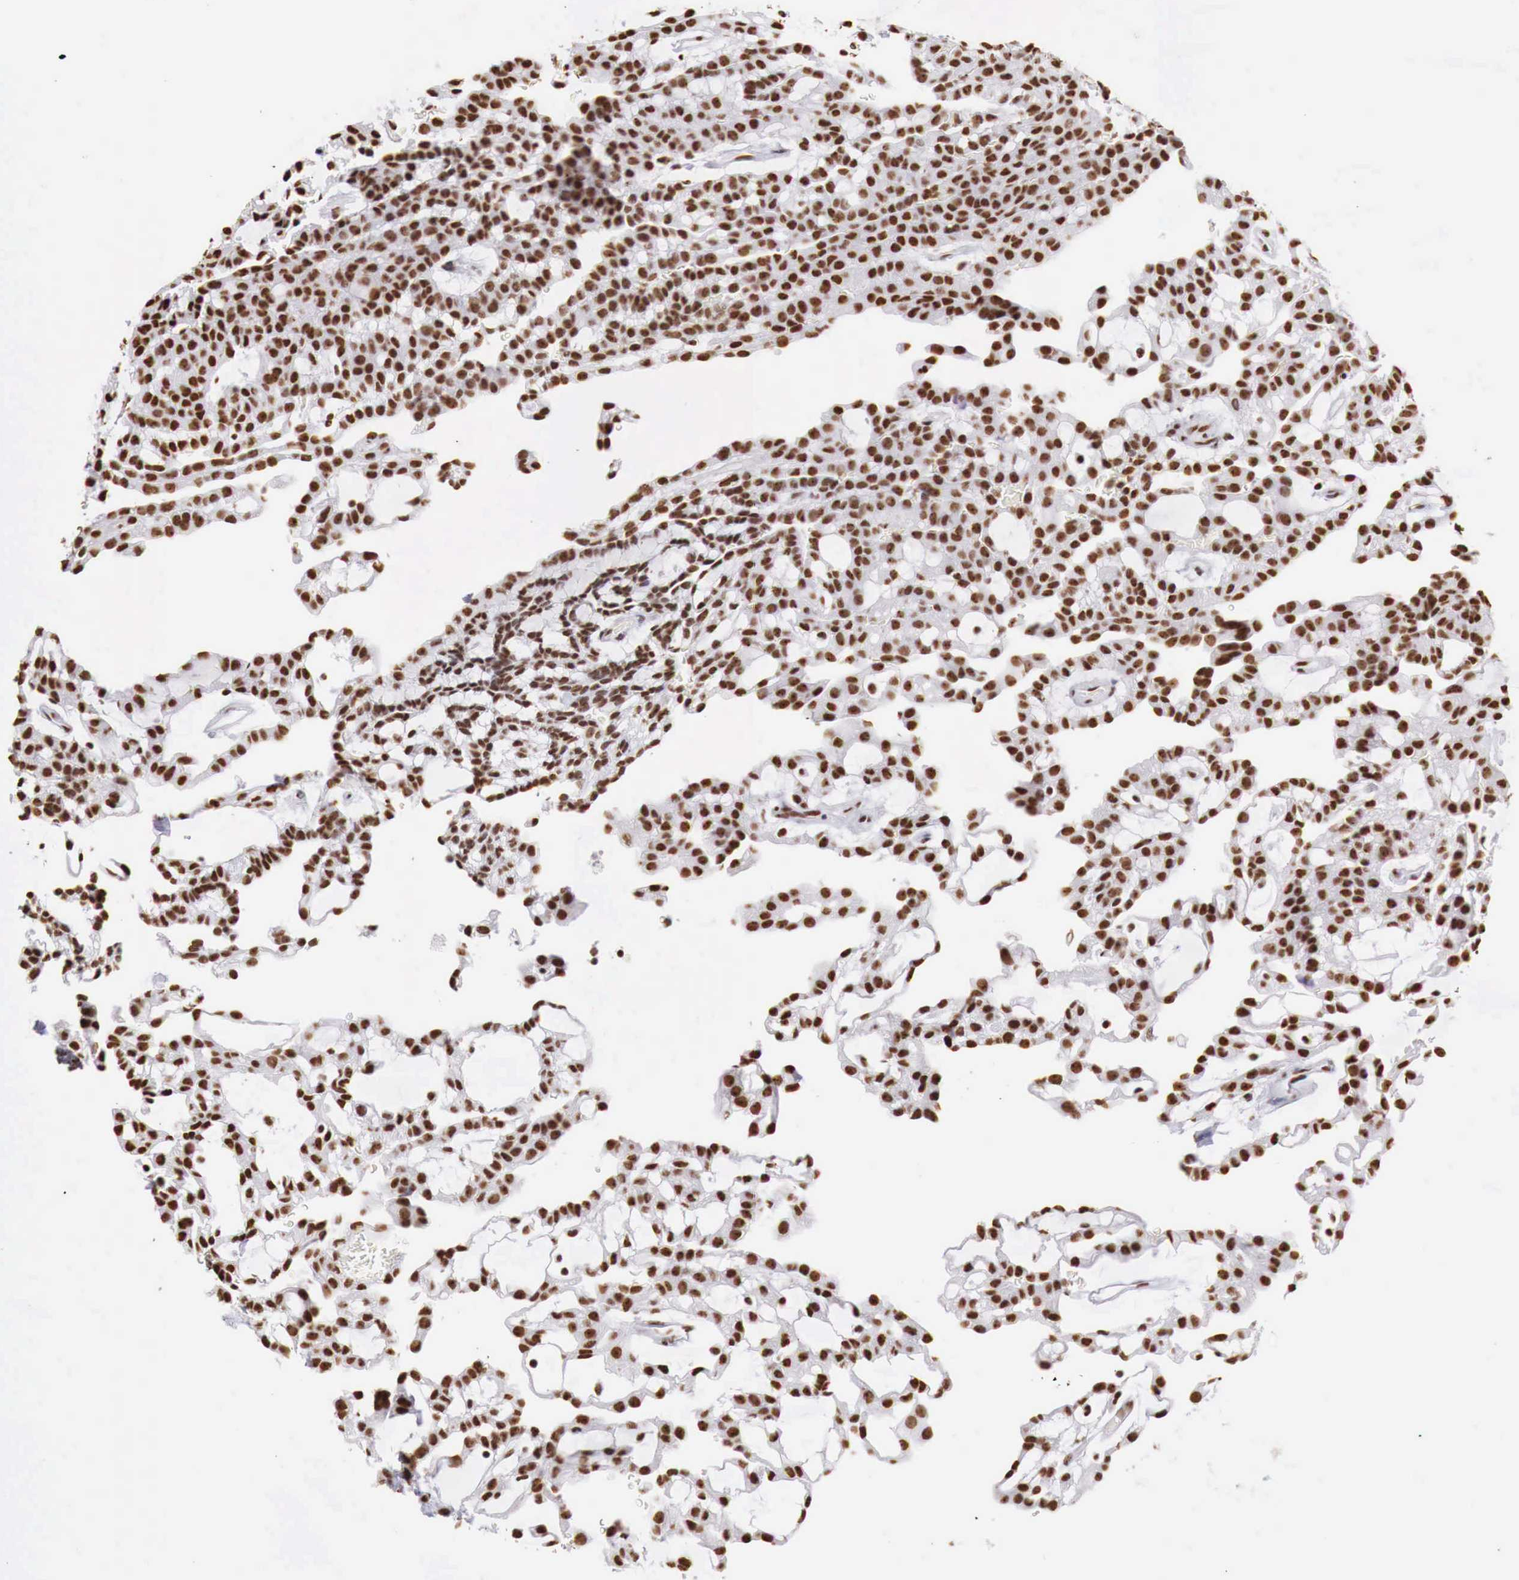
{"staining": {"intensity": "strong", "quantity": ">75%", "location": "nuclear"}, "tissue": "renal cancer", "cell_type": "Tumor cells", "image_type": "cancer", "snomed": [{"axis": "morphology", "description": "Adenocarcinoma, NOS"}, {"axis": "topography", "description": "Kidney"}], "caption": "The immunohistochemical stain labels strong nuclear expression in tumor cells of renal adenocarcinoma tissue.", "gene": "DKC1", "patient": {"sex": "male", "age": 63}}